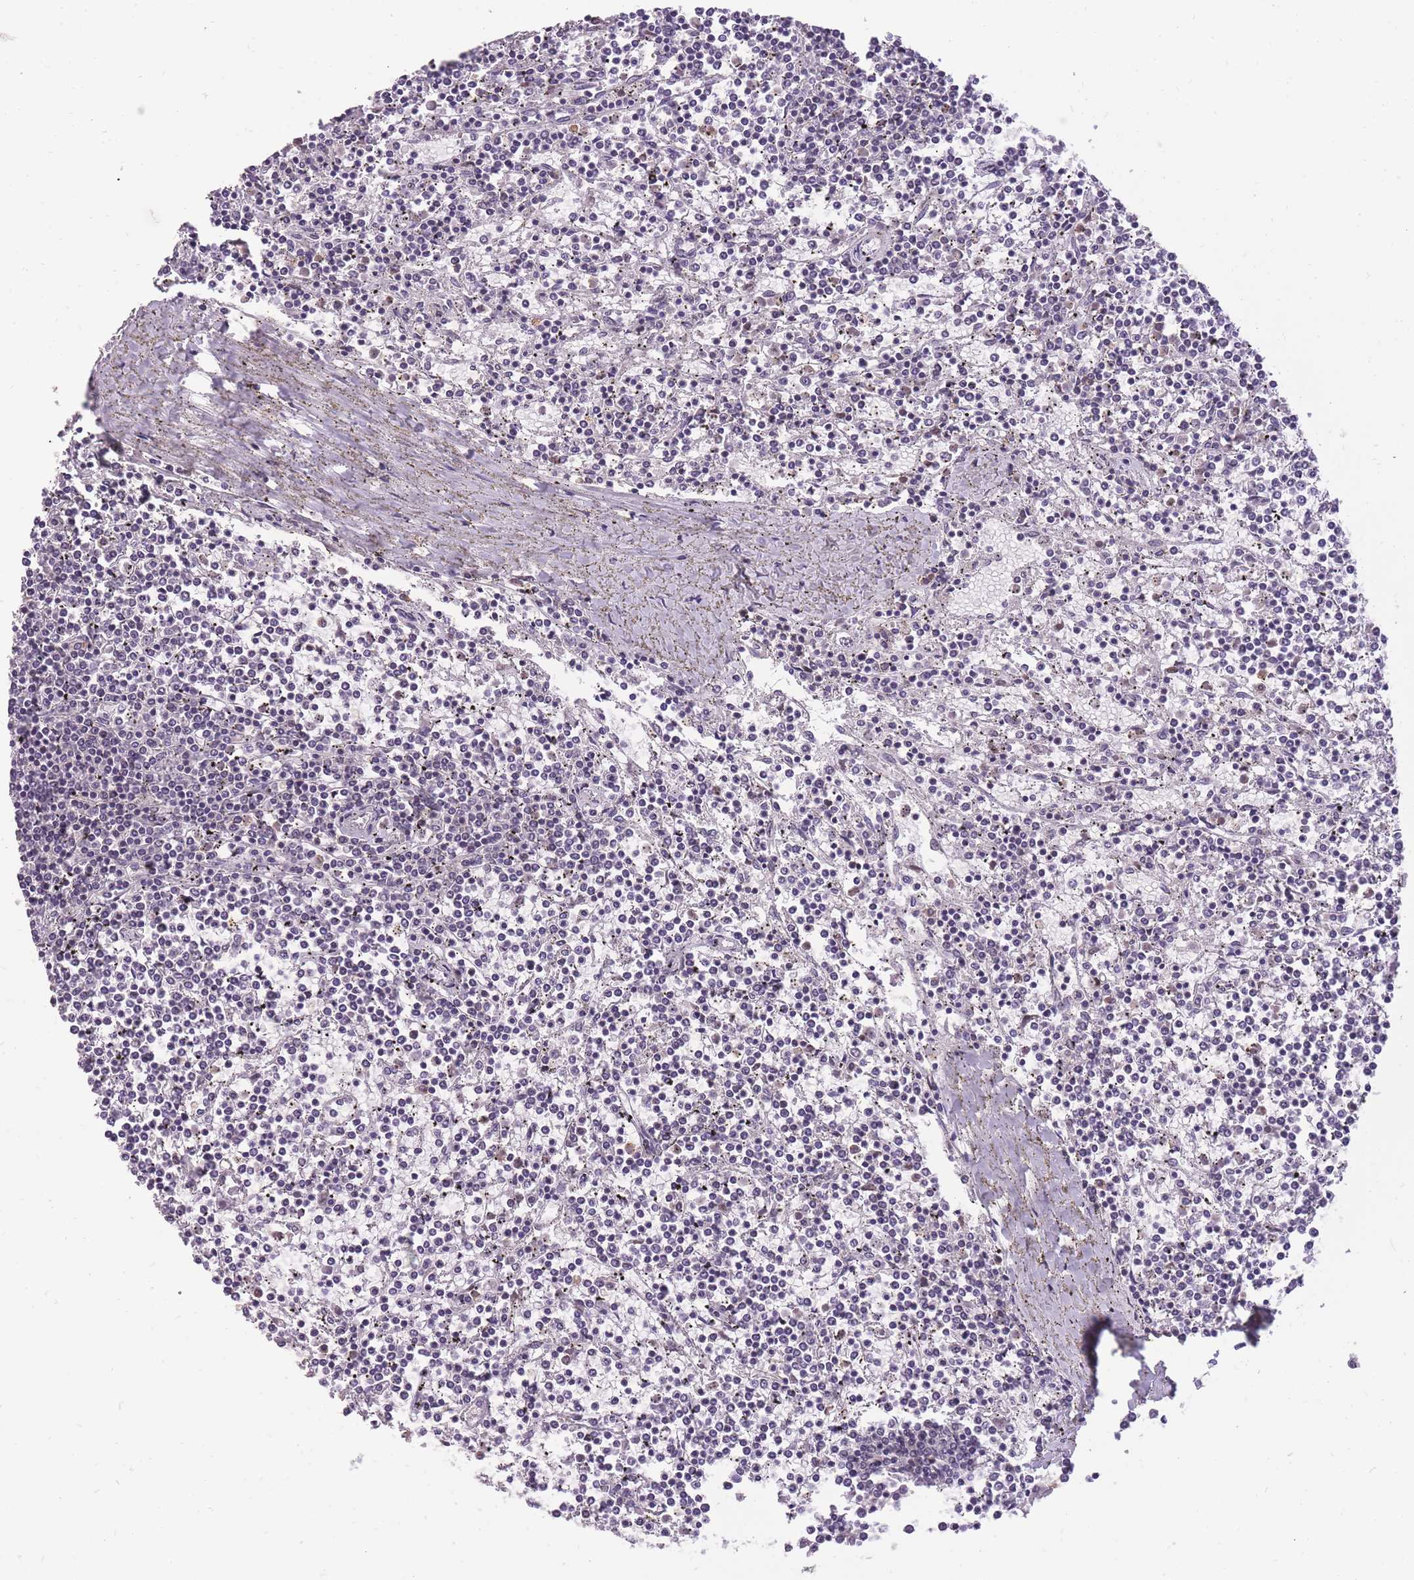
{"staining": {"intensity": "negative", "quantity": "none", "location": "none"}, "tissue": "lymphoma", "cell_type": "Tumor cells", "image_type": "cancer", "snomed": [{"axis": "morphology", "description": "Malignant lymphoma, non-Hodgkin's type, Low grade"}, {"axis": "topography", "description": "Spleen"}], "caption": "Immunohistochemistry of human malignant lymphoma, non-Hodgkin's type (low-grade) reveals no expression in tumor cells.", "gene": "TIGD1", "patient": {"sex": "female", "age": 19}}